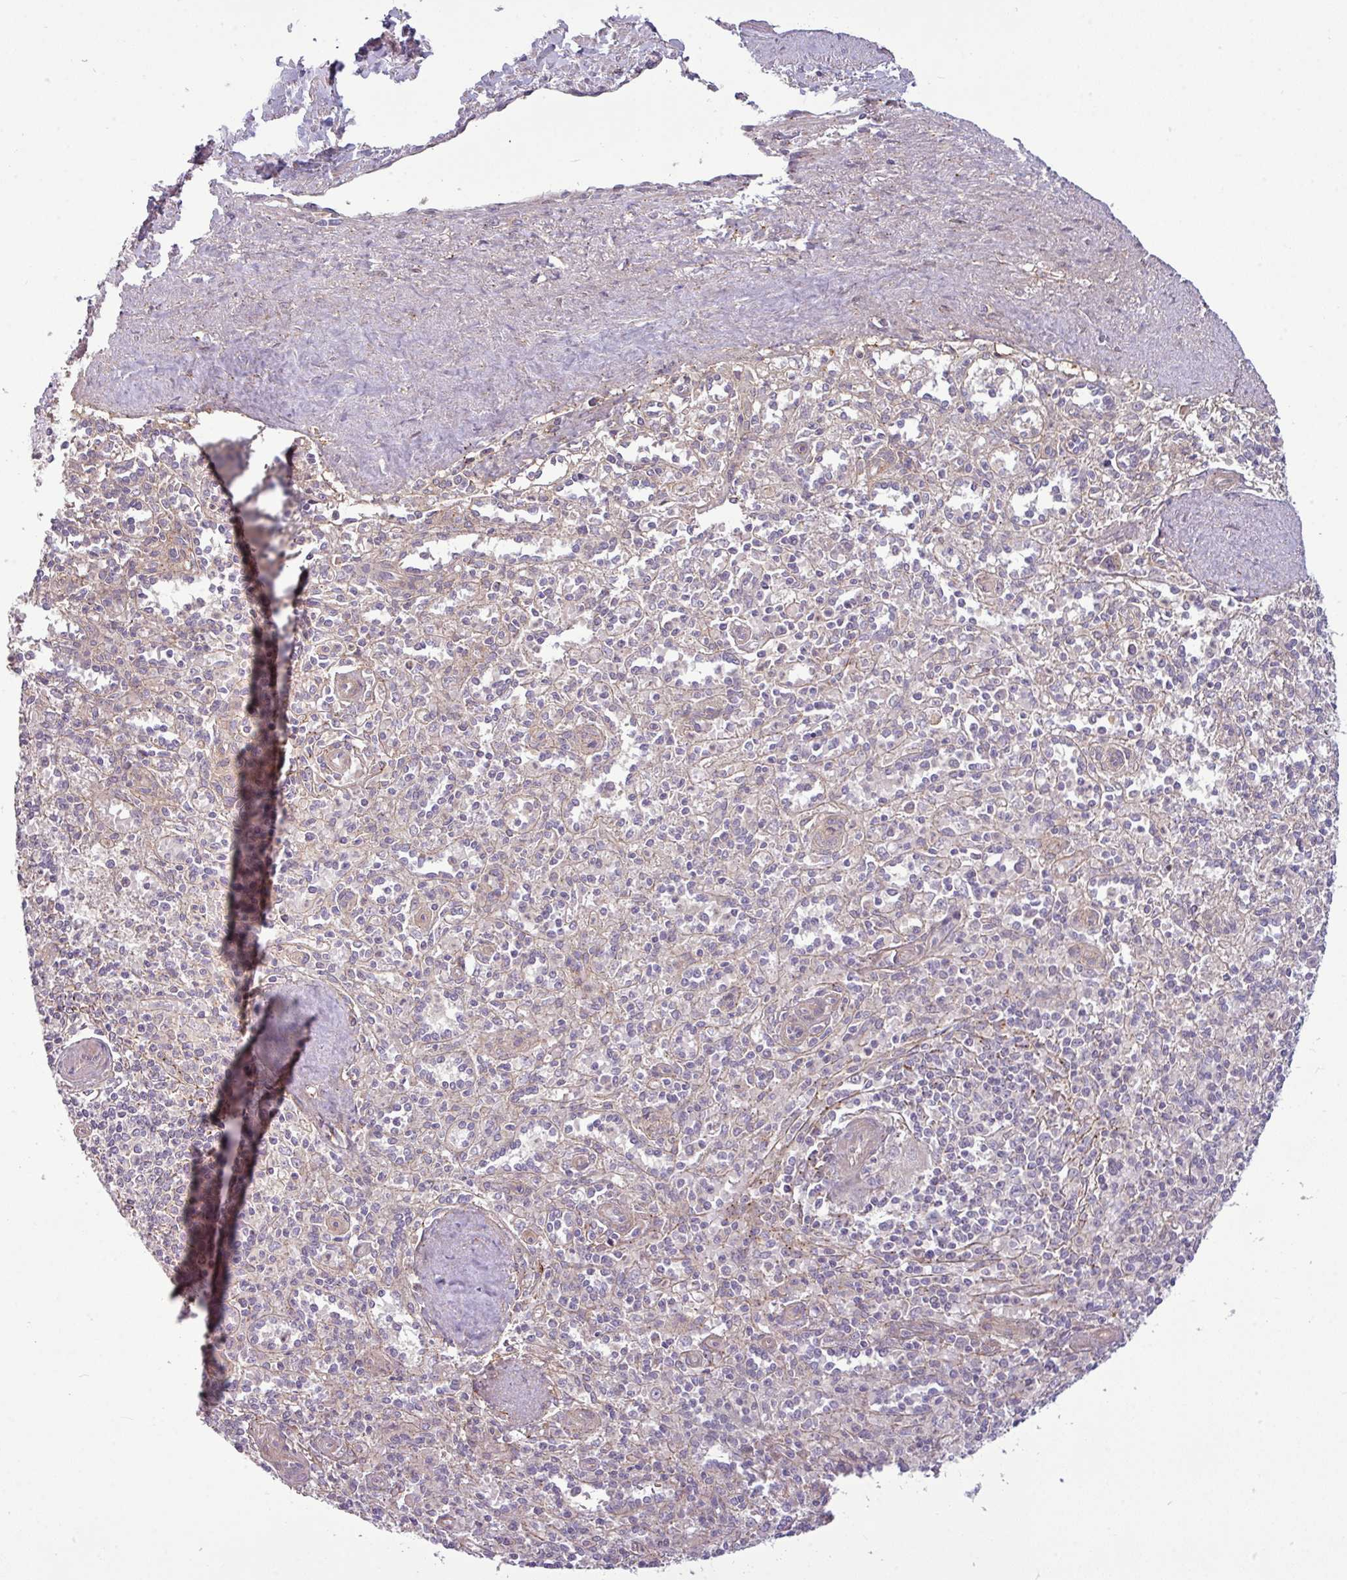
{"staining": {"intensity": "weak", "quantity": "<25%", "location": "cytoplasmic/membranous"}, "tissue": "spleen", "cell_type": "Cells in red pulp", "image_type": "normal", "snomed": [{"axis": "morphology", "description": "Normal tissue, NOS"}, {"axis": "topography", "description": "Spleen"}], "caption": "Spleen was stained to show a protein in brown. There is no significant staining in cells in red pulp. (Brightfield microscopy of DAB (3,3'-diaminobenzidine) immunohistochemistry (IHC) at high magnification).", "gene": "ZNF35", "patient": {"sex": "female", "age": 70}}